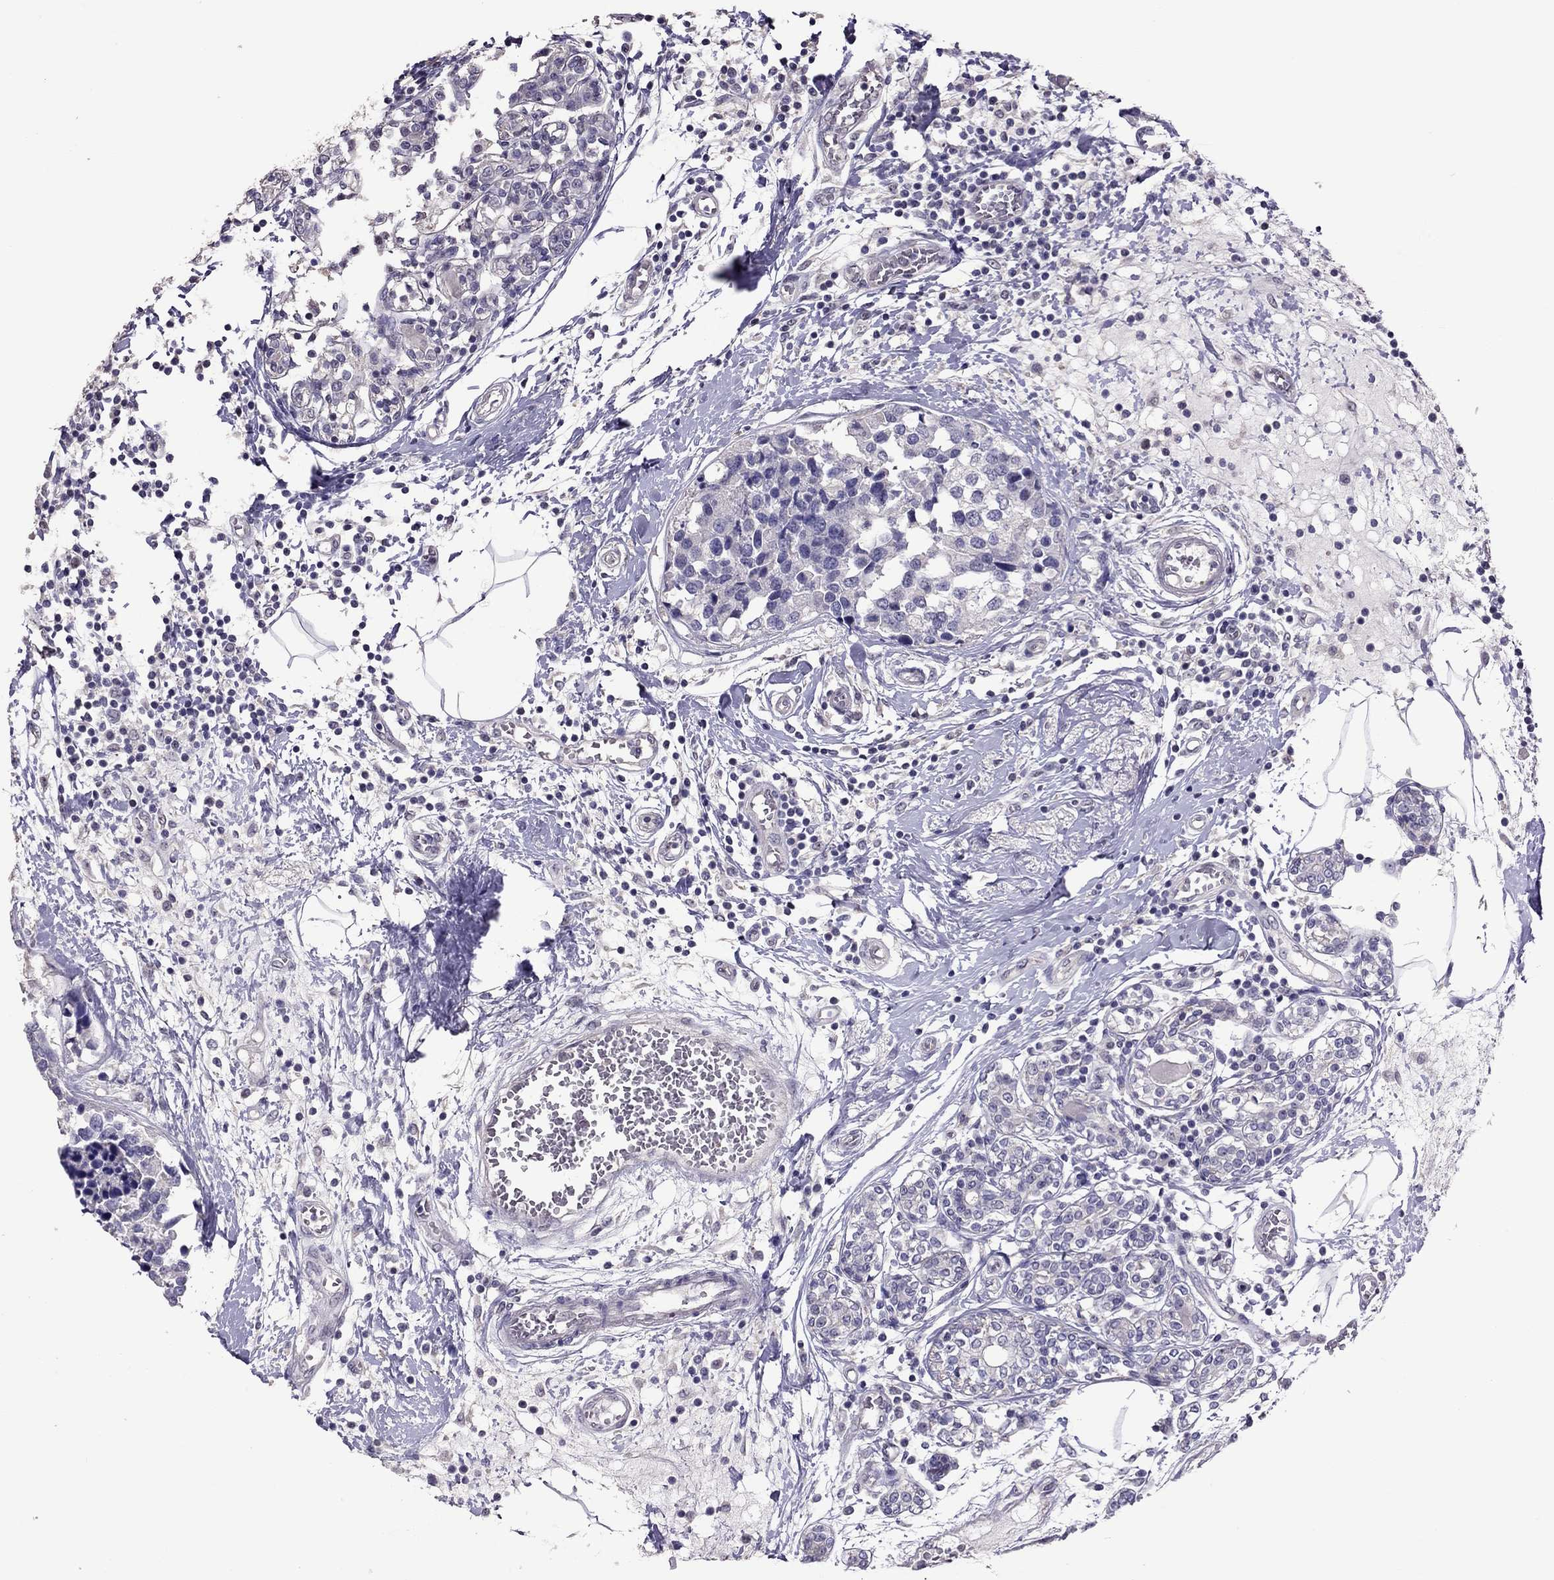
{"staining": {"intensity": "negative", "quantity": "none", "location": "none"}, "tissue": "breast cancer", "cell_type": "Tumor cells", "image_type": "cancer", "snomed": [{"axis": "morphology", "description": "Lobular carcinoma"}, {"axis": "topography", "description": "Breast"}], "caption": "Tumor cells are negative for brown protein staining in breast cancer.", "gene": "LRRC46", "patient": {"sex": "female", "age": 59}}